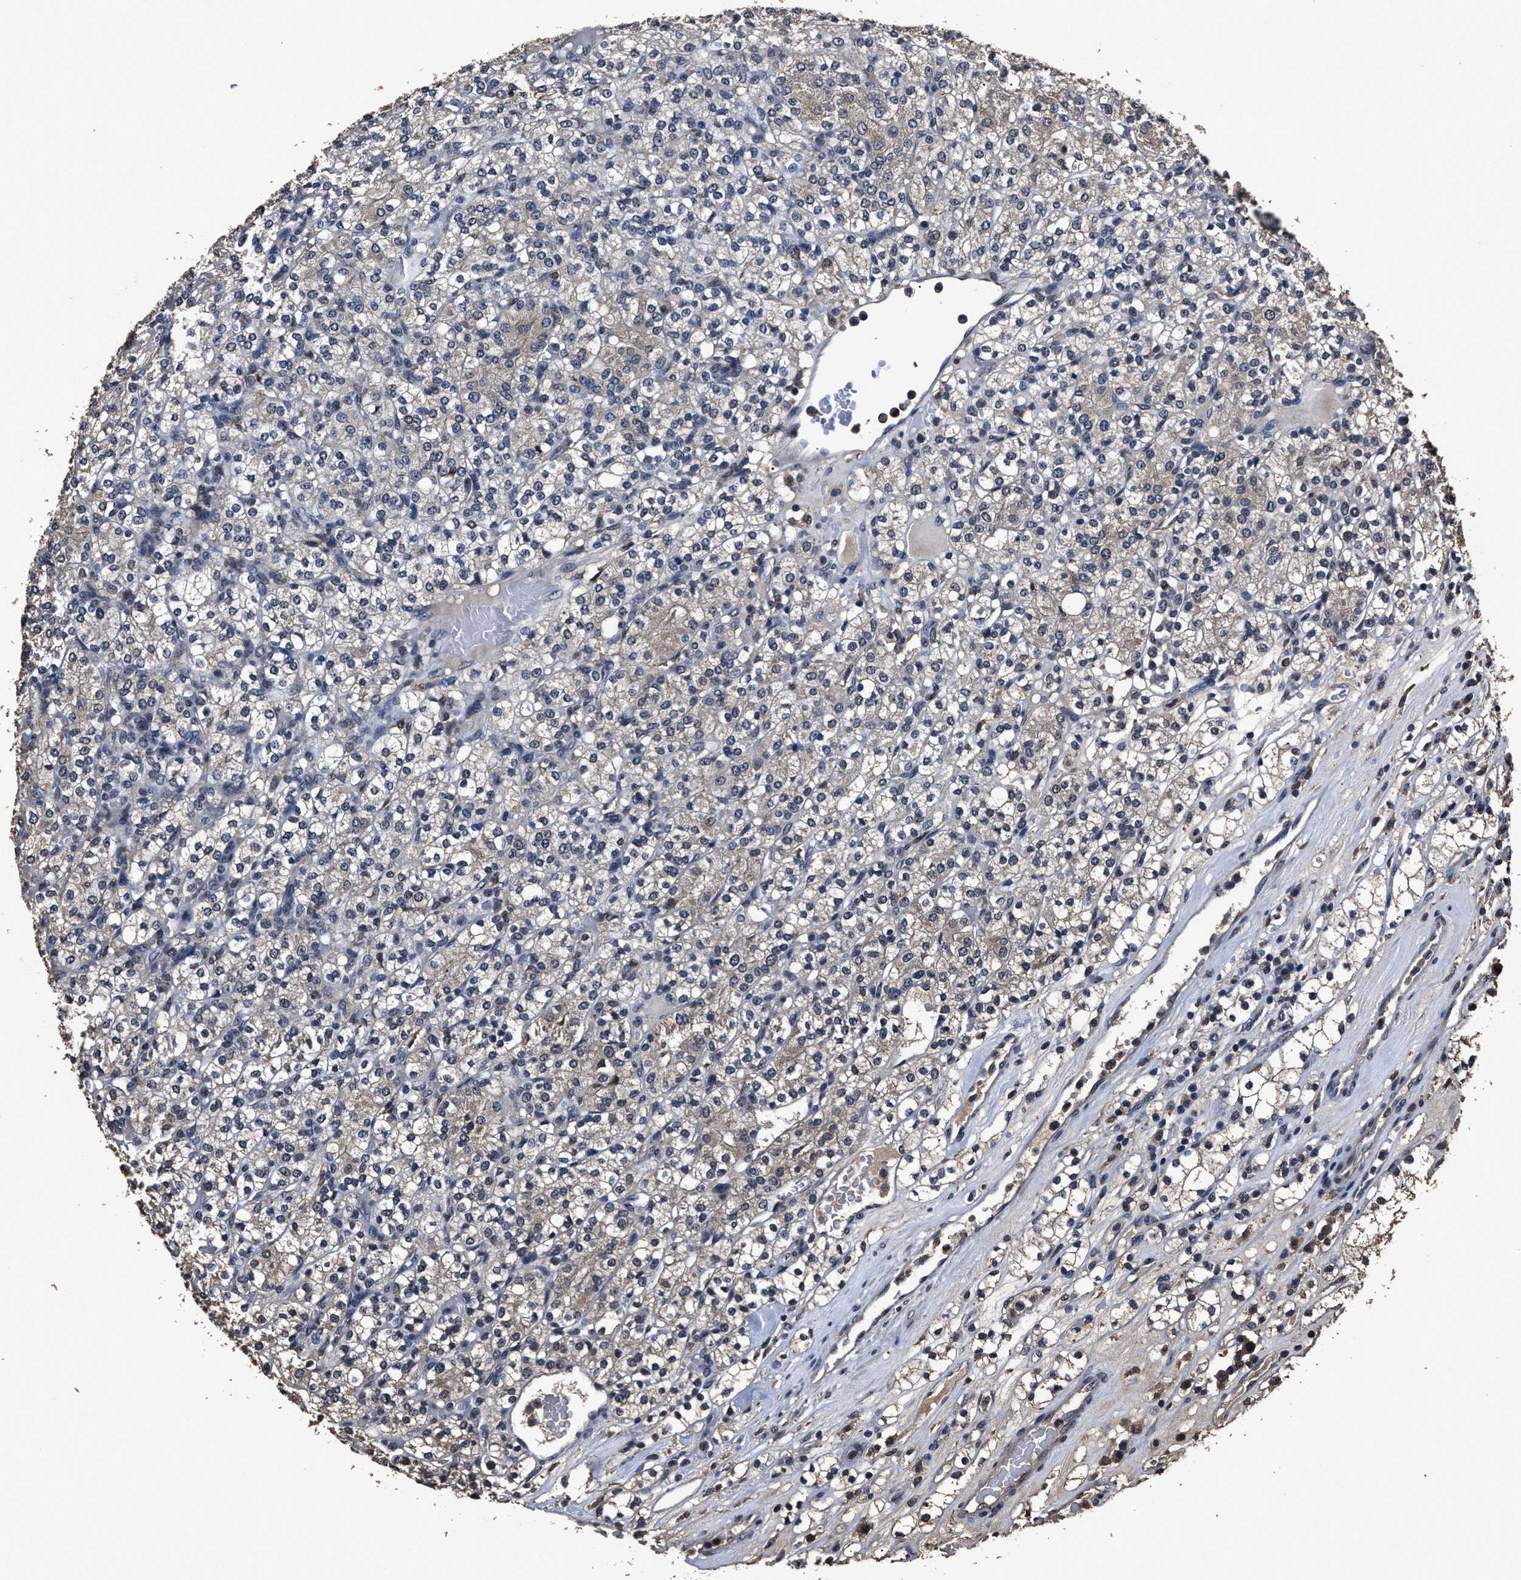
{"staining": {"intensity": "weak", "quantity": "<25%", "location": "cytoplasmic/membranous"}, "tissue": "renal cancer", "cell_type": "Tumor cells", "image_type": "cancer", "snomed": [{"axis": "morphology", "description": "Adenocarcinoma, NOS"}, {"axis": "topography", "description": "Kidney"}], "caption": "Image shows no protein expression in tumor cells of adenocarcinoma (renal) tissue.", "gene": "RSBN1L", "patient": {"sex": "male", "age": 77}}